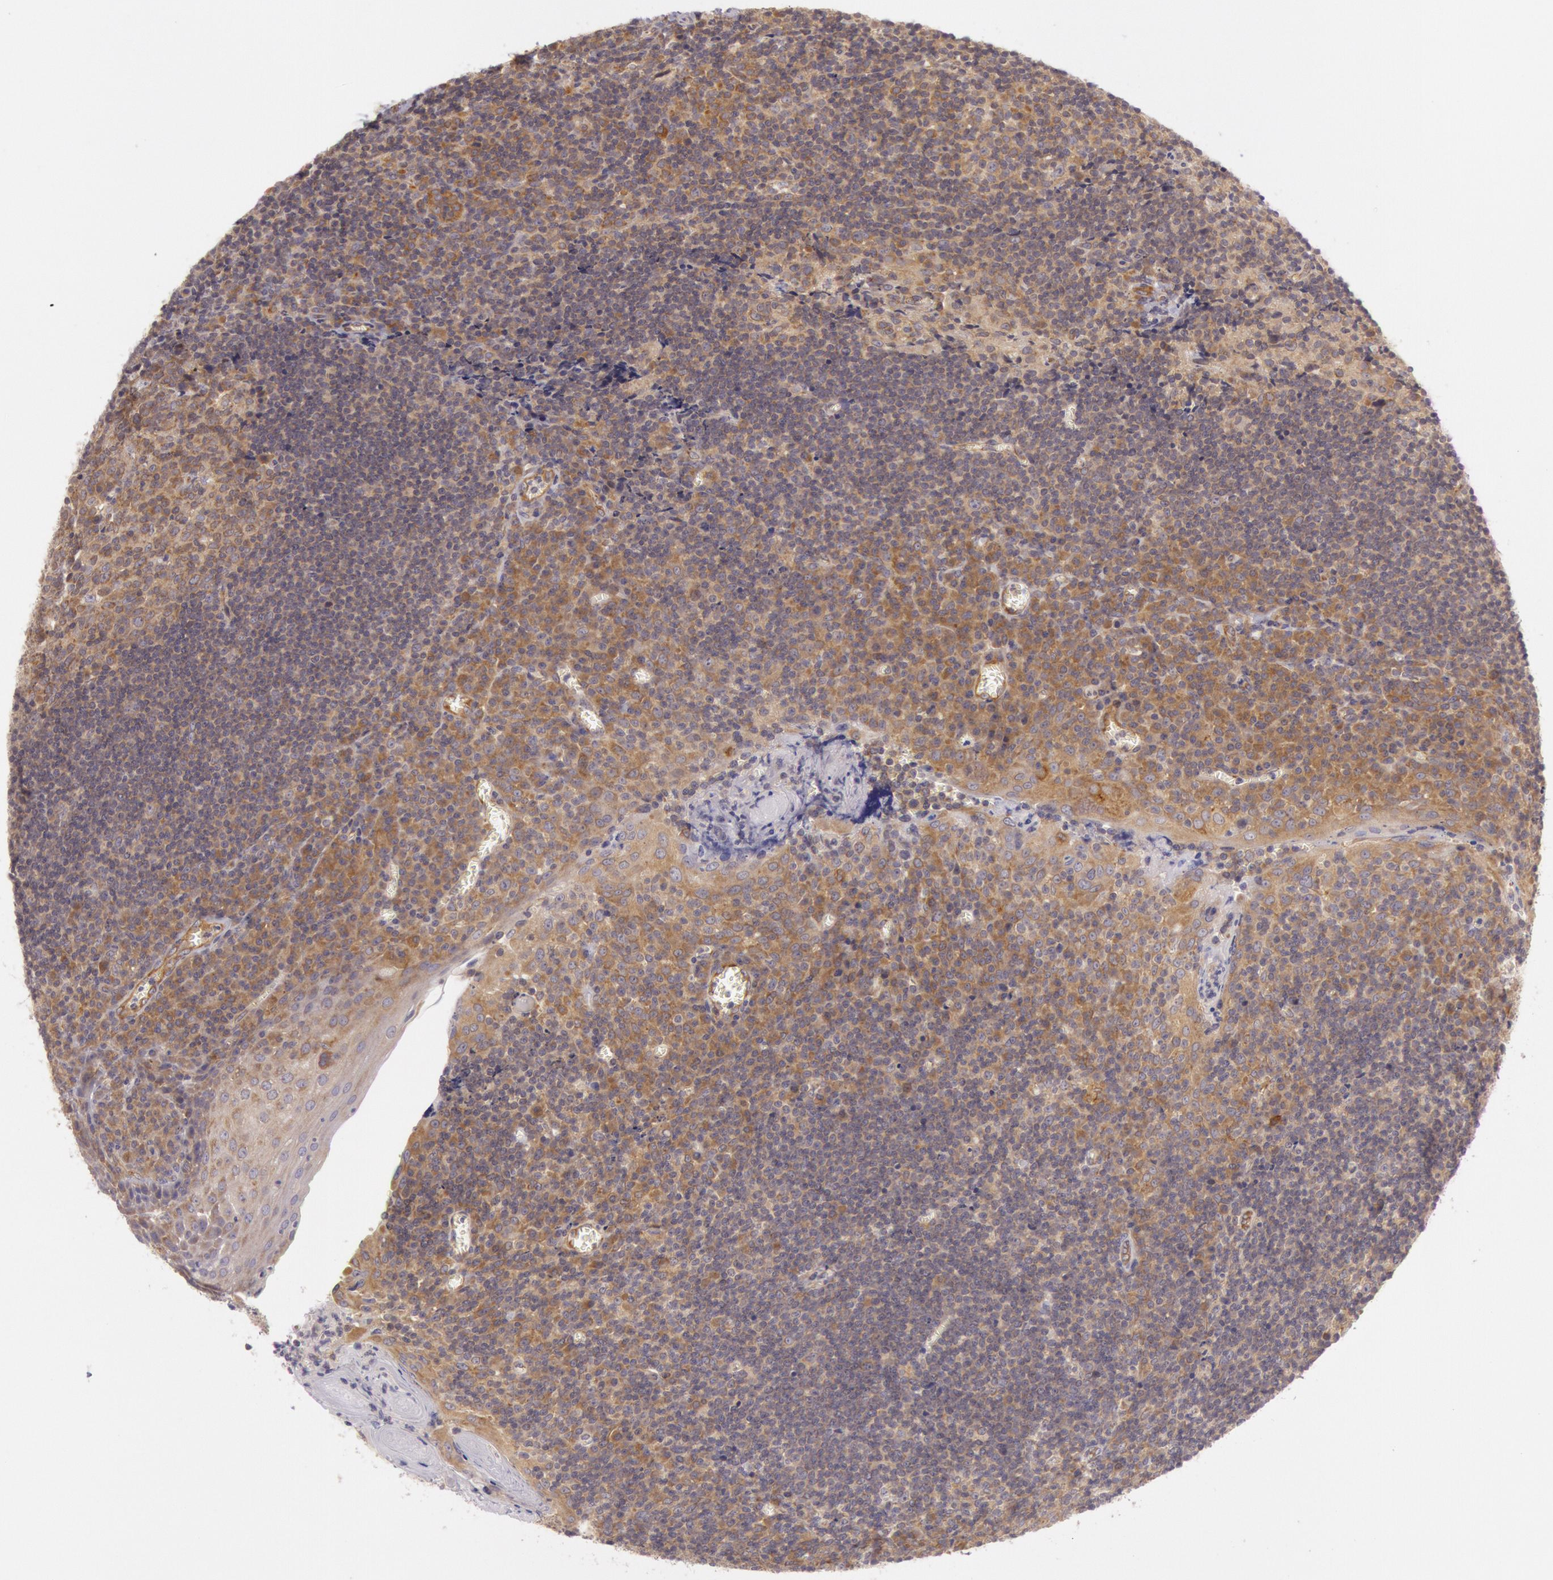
{"staining": {"intensity": "moderate", "quantity": ">75%", "location": "cytoplasmic/membranous"}, "tissue": "tonsil", "cell_type": "Germinal center cells", "image_type": "normal", "snomed": [{"axis": "morphology", "description": "Normal tissue, NOS"}, {"axis": "topography", "description": "Tonsil"}], "caption": "Moderate cytoplasmic/membranous expression for a protein is appreciated in about >75% of germinal center cells of unremarkable tonsil using IHC.", "gene": "CHUK", "patient": {"sex": "male", "age": 20}}